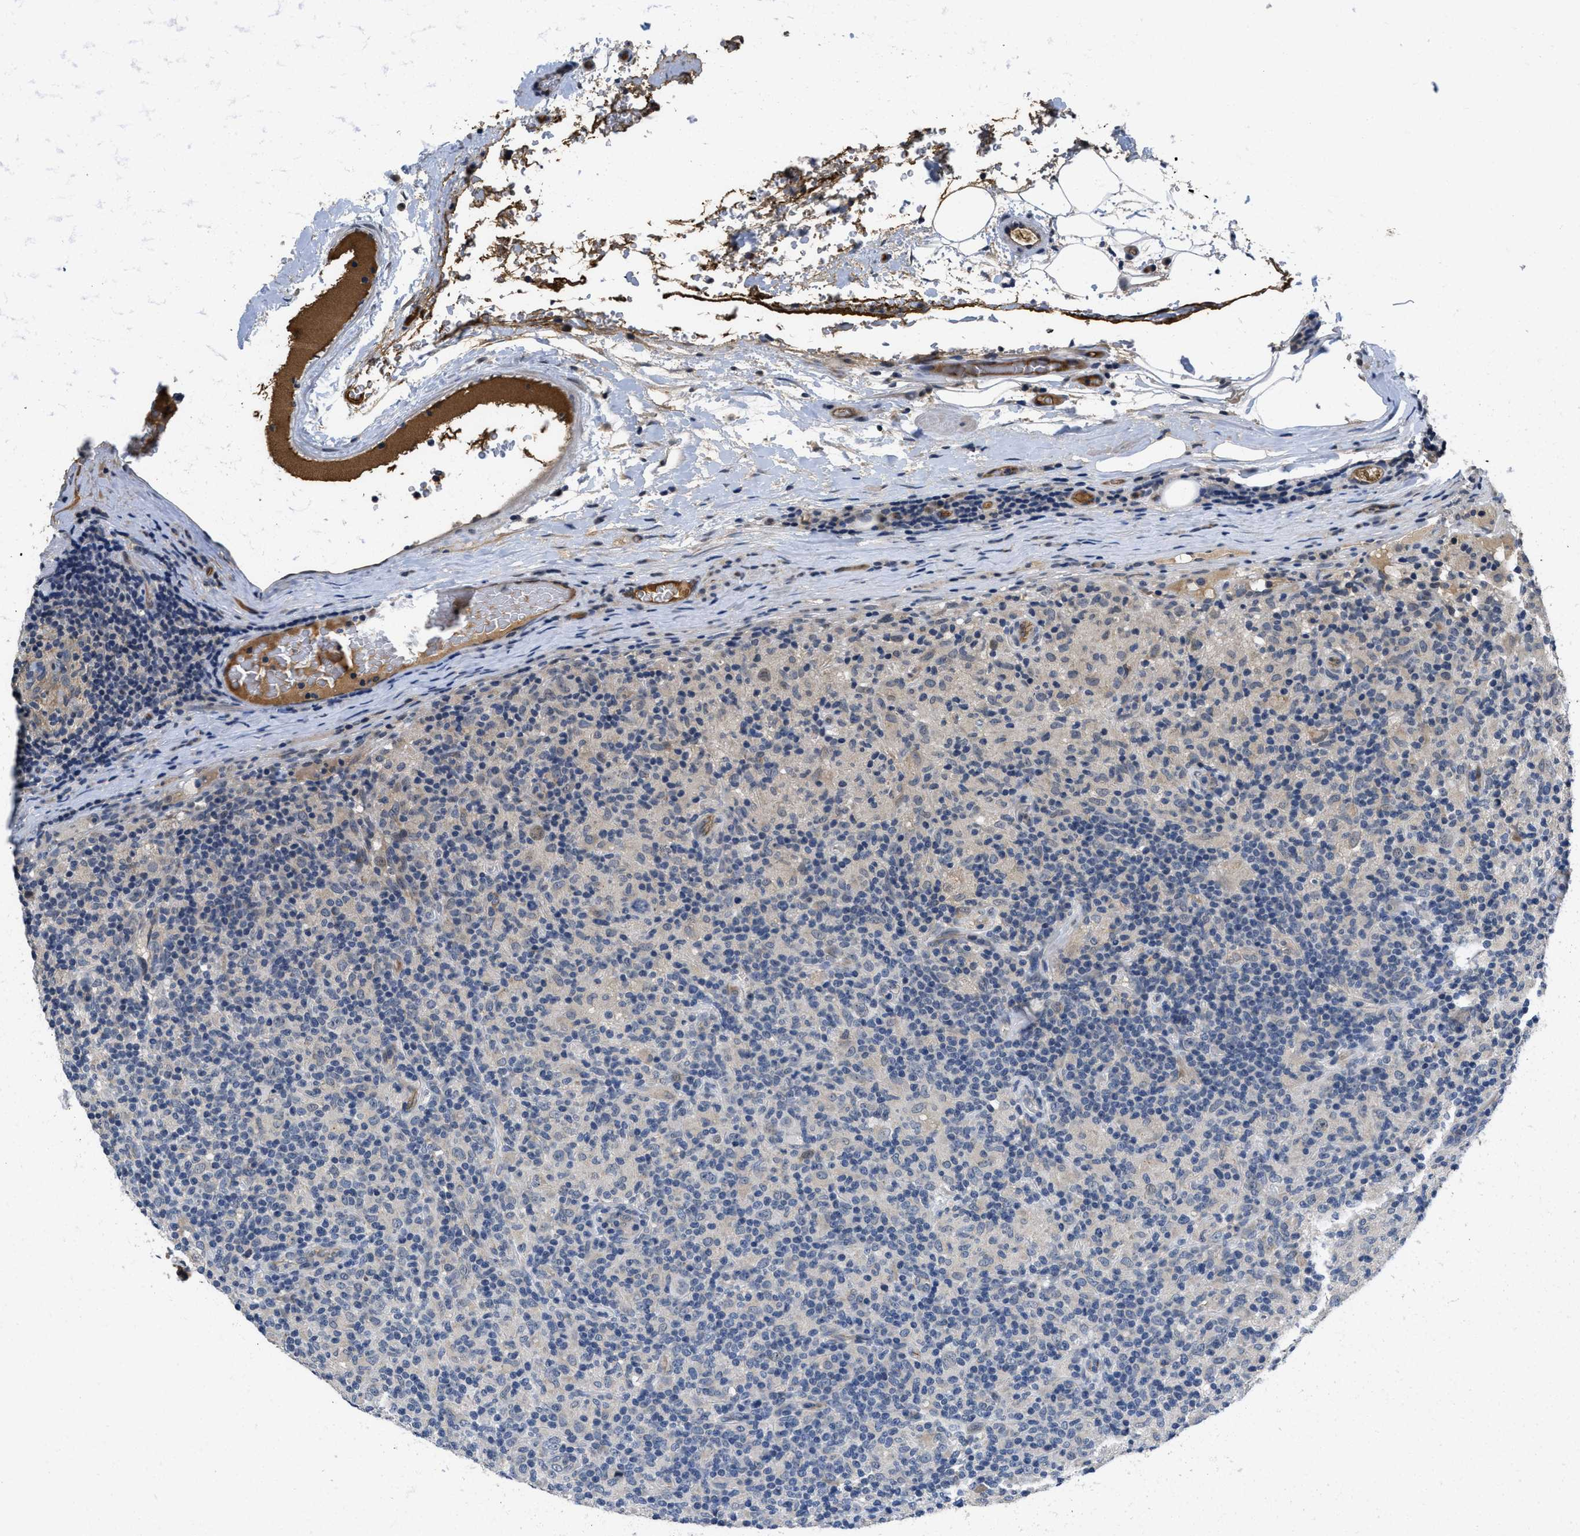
{"staining": {"intensity": "weak", "quantity": "<25%", "location": "cytoplasmic/membranous"}, "tissue": "lymphoma", "cell_type": "Tumor cells", "image_type": "cancer", "snomed": [{"axis": "morphology", "description": "Hodgkin's disease, NOS"}, {"axis": "topography", "description": "Lymph node"}], "caption": "Immunohistochemical staining of human Hodgkin's disease exhibits no significant positivity in tumor cells.", "gene": "ANGPT1", "patient": {"sex": "male", "age": 70}}